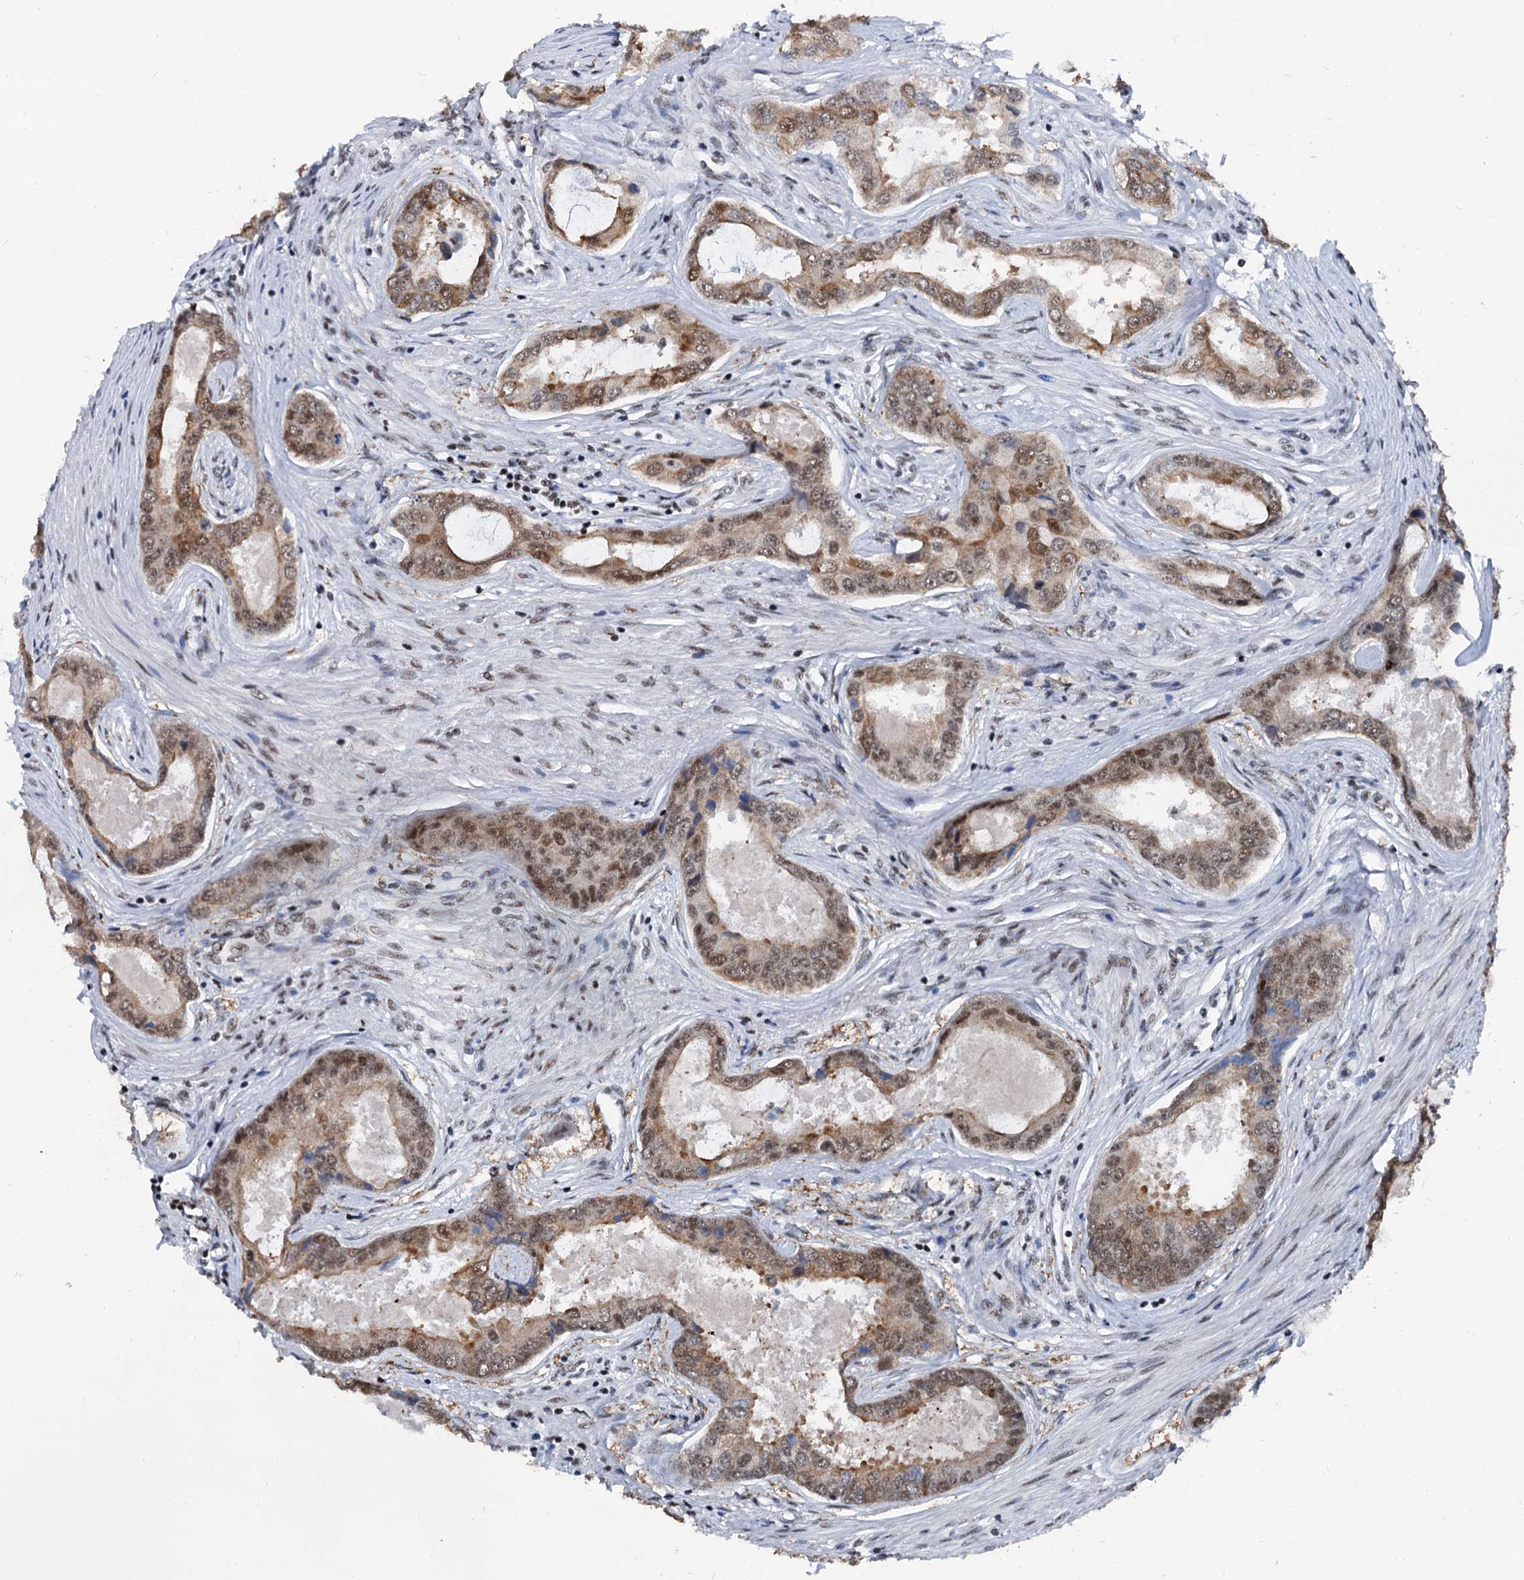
{"staining": {"intensity": "moderate", "quantity": "25%-75%", "location": "cytoplasmic/membranous,nuclear"}, "tissue": "prostate cancer", "cell_type": "Tumor cells", "image_type": "cancer", "snomed": [{"axis": "morphology", "description": "Adenocarcinoma, Low grade"}, {"axis": "topography", "description": "Prostate"}], "caption": "Protein staining demonstrates moderate cytoplasmic/membranous and nuclear expression in approximately 25%-75% of tumor cells in prostate adenocarcinoma (low-grade).", "gene": "DDX23", "patient": {"sex": "male", "age": 68}}